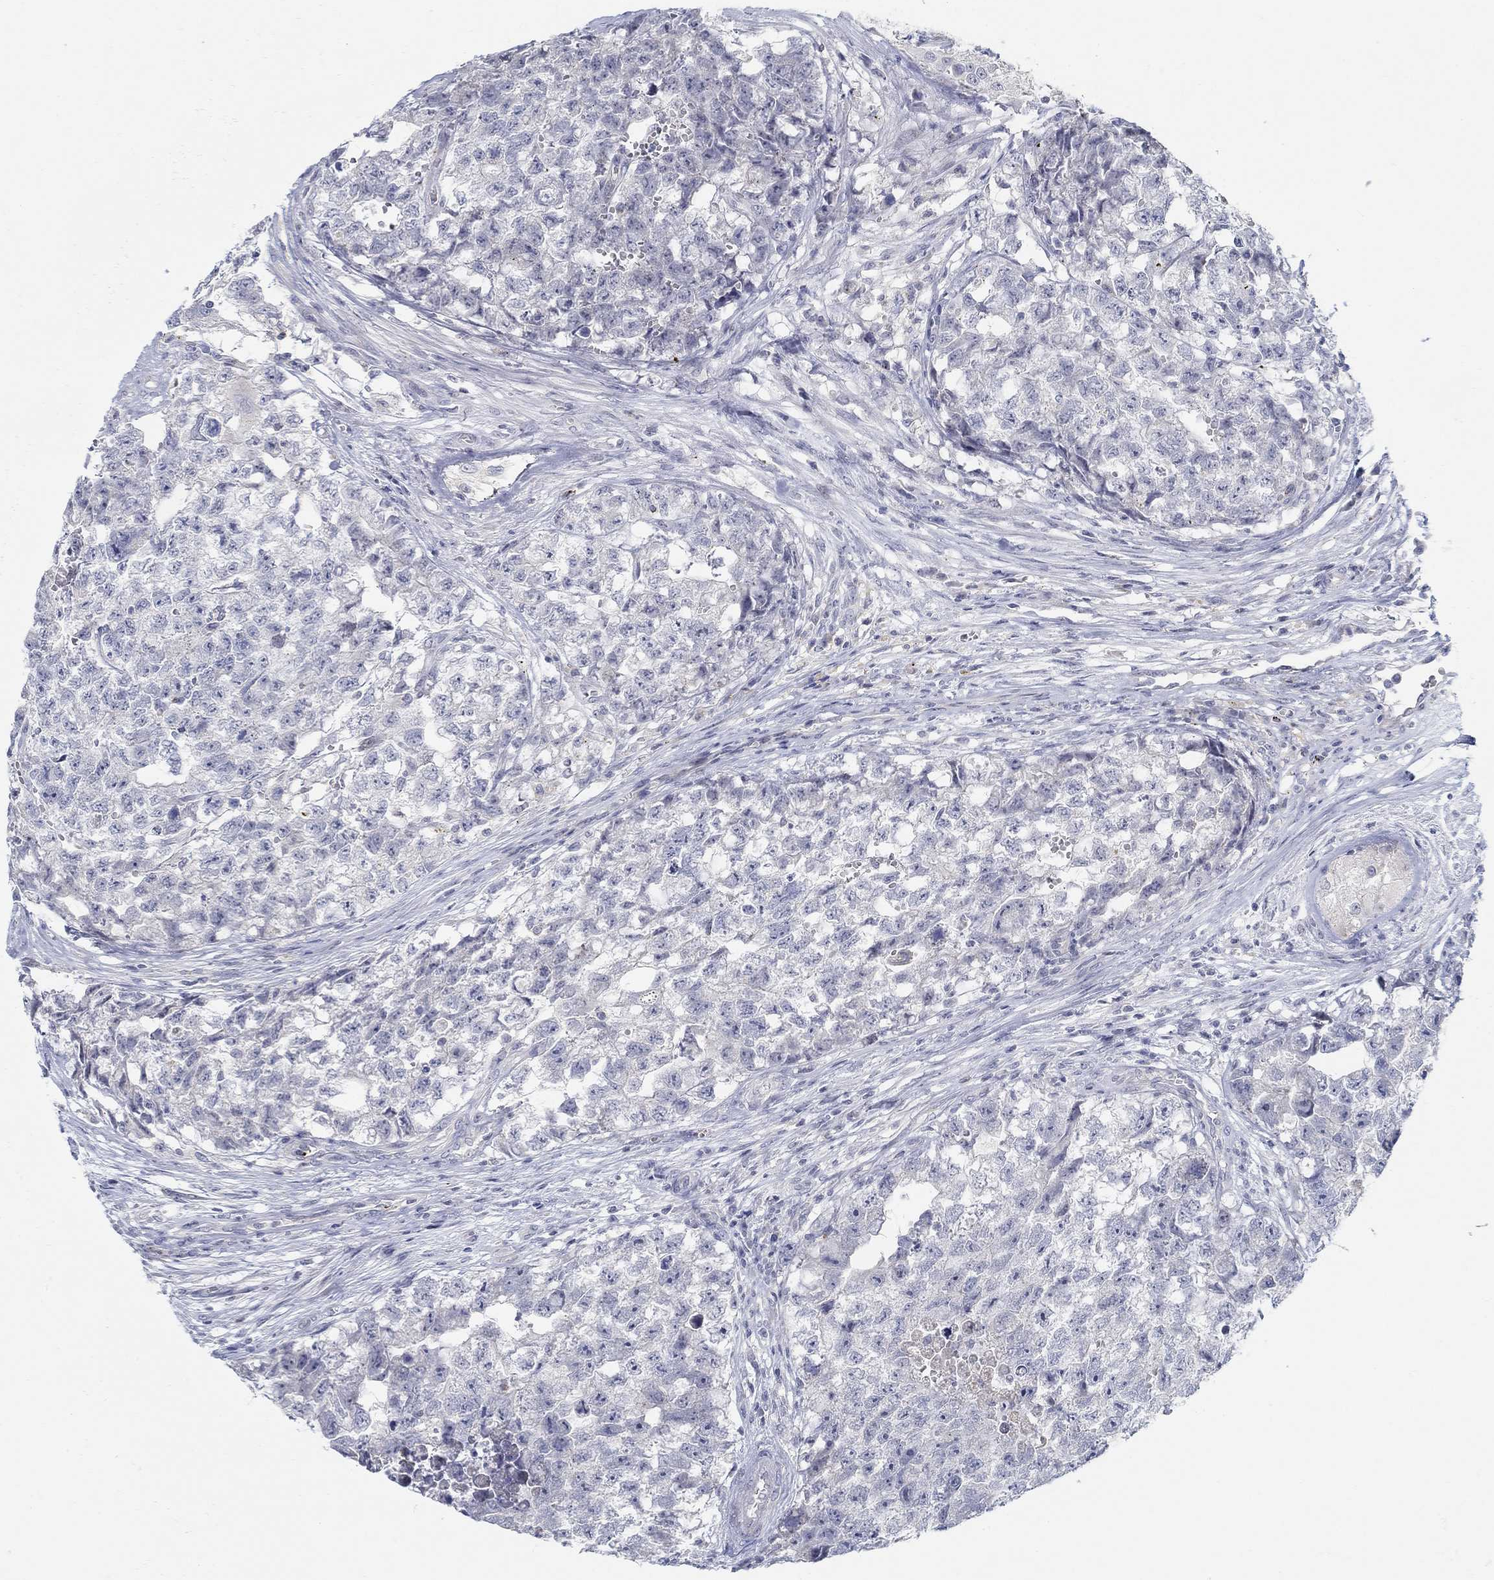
{"staining": {"intensity": "negative", "quantity": "none", "location": "none"}, "tissue": "testis cancer", "cell_type": "Tumor cells", "image_type": "cancer", "snomed": [{"axis": "morphology", "description": "Seminoma, NOS"}, {"axis": "morphology", "description": "Carcinoma, Embryonal, NOS"}, {"axis": "topography", "description": "Testis"}], "caption": "Testis cancer was stained to show a protein in brown. There is no significant staining in tumor cells.", "gene": "ANO7", "patient": {"sex": "male", "age": 22}}